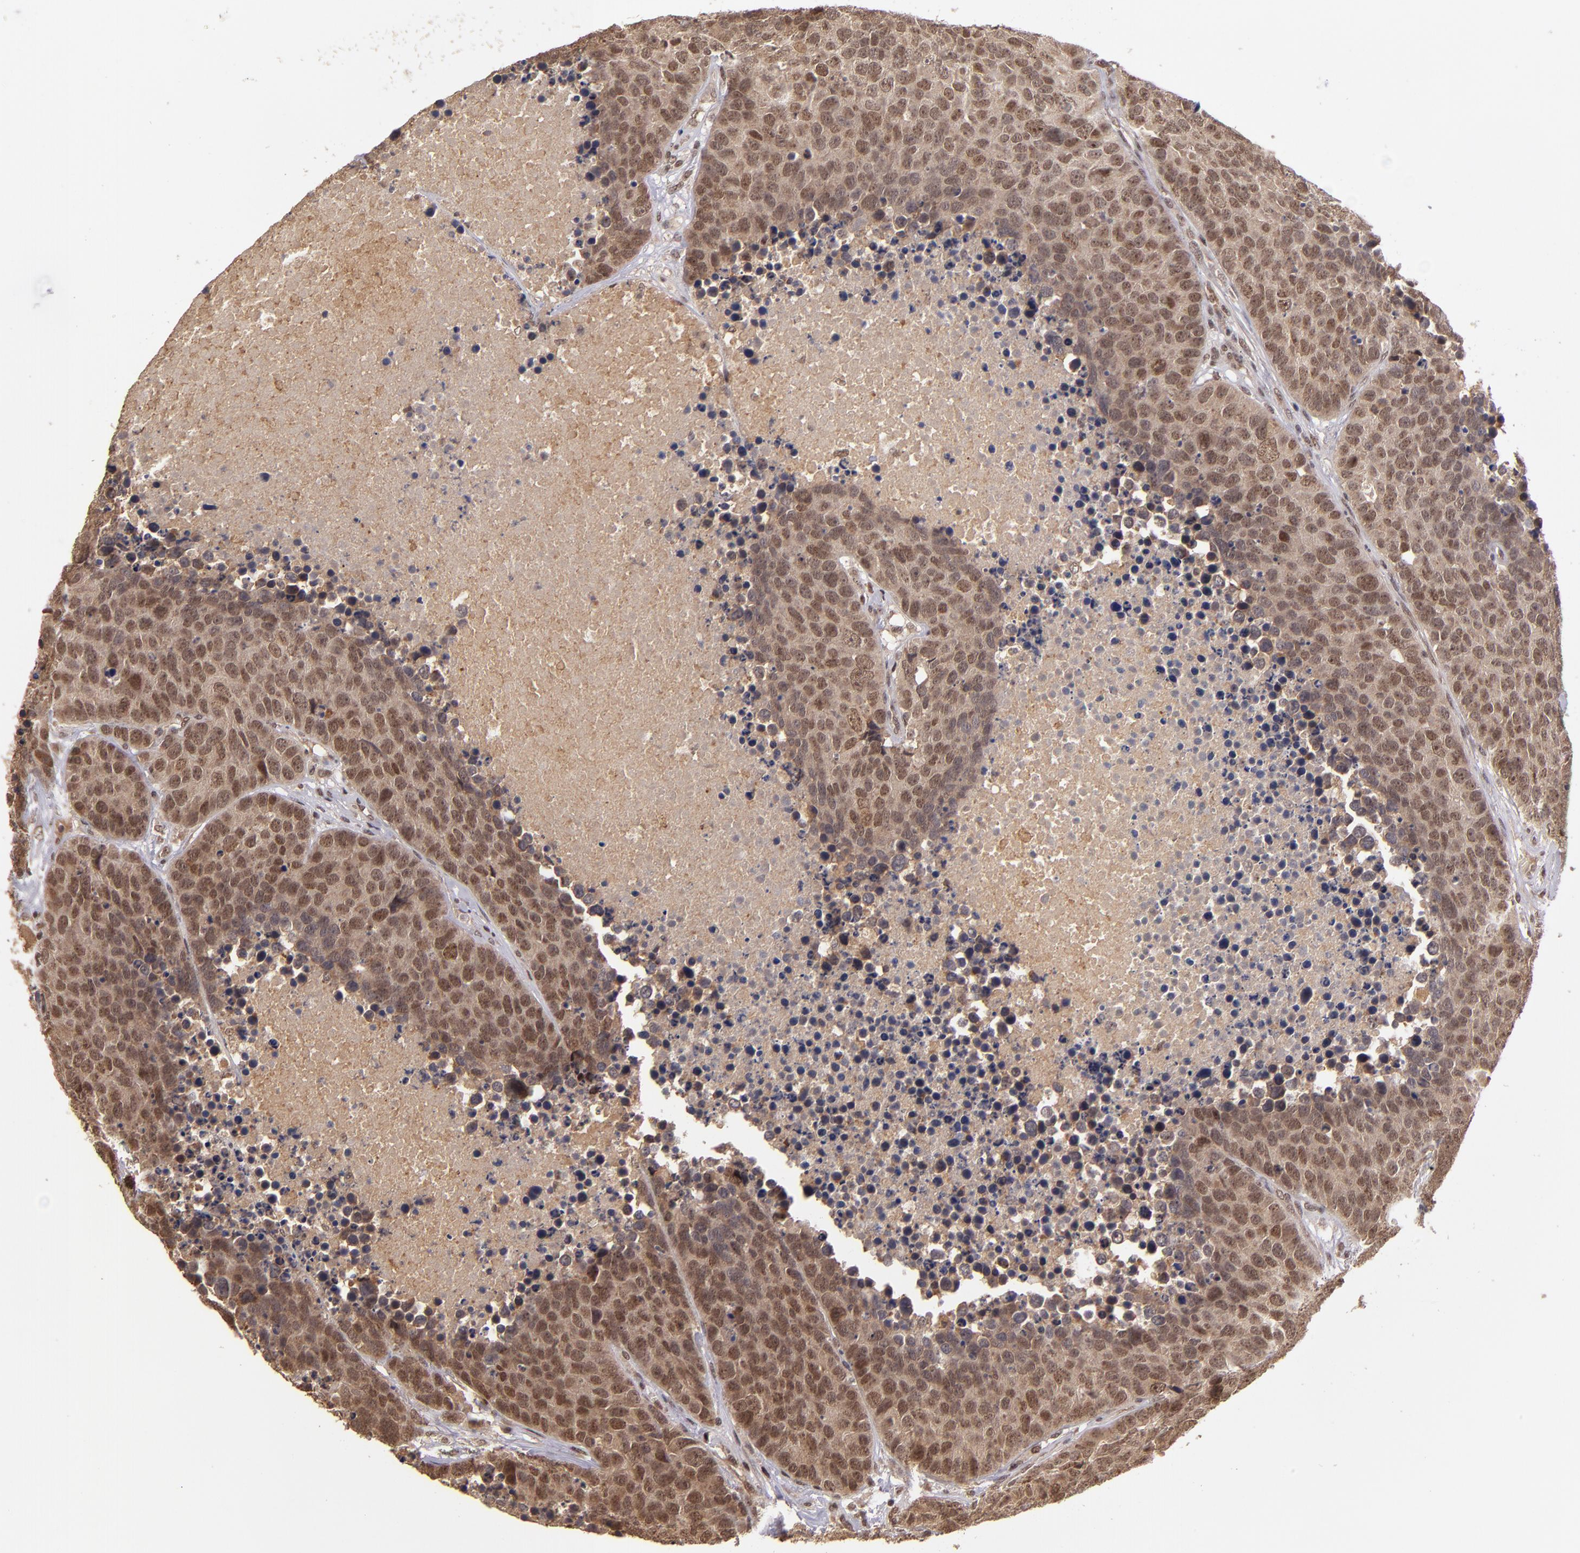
{"staining": {"intensity": "moderate", "quantity": ">75%", "location": "cytoplasmic/membranous,nuclear"}, "tissue": "carcinoid", "cell_type": "Tumor cells", "image_type": "cancer", "snomed": [{"axis": "morphology", "description": "Carcinoid, malignant, NOS"}, {"axis": "topography", "description": "Lung"}], "caption": "Carcinoid stained for a protein reveals moderate cytoplasmic/membranous and nuclear positivity in tumor cells.", "gene": "ABHD12B", "patient": {"sex": "male", "age": 60}}